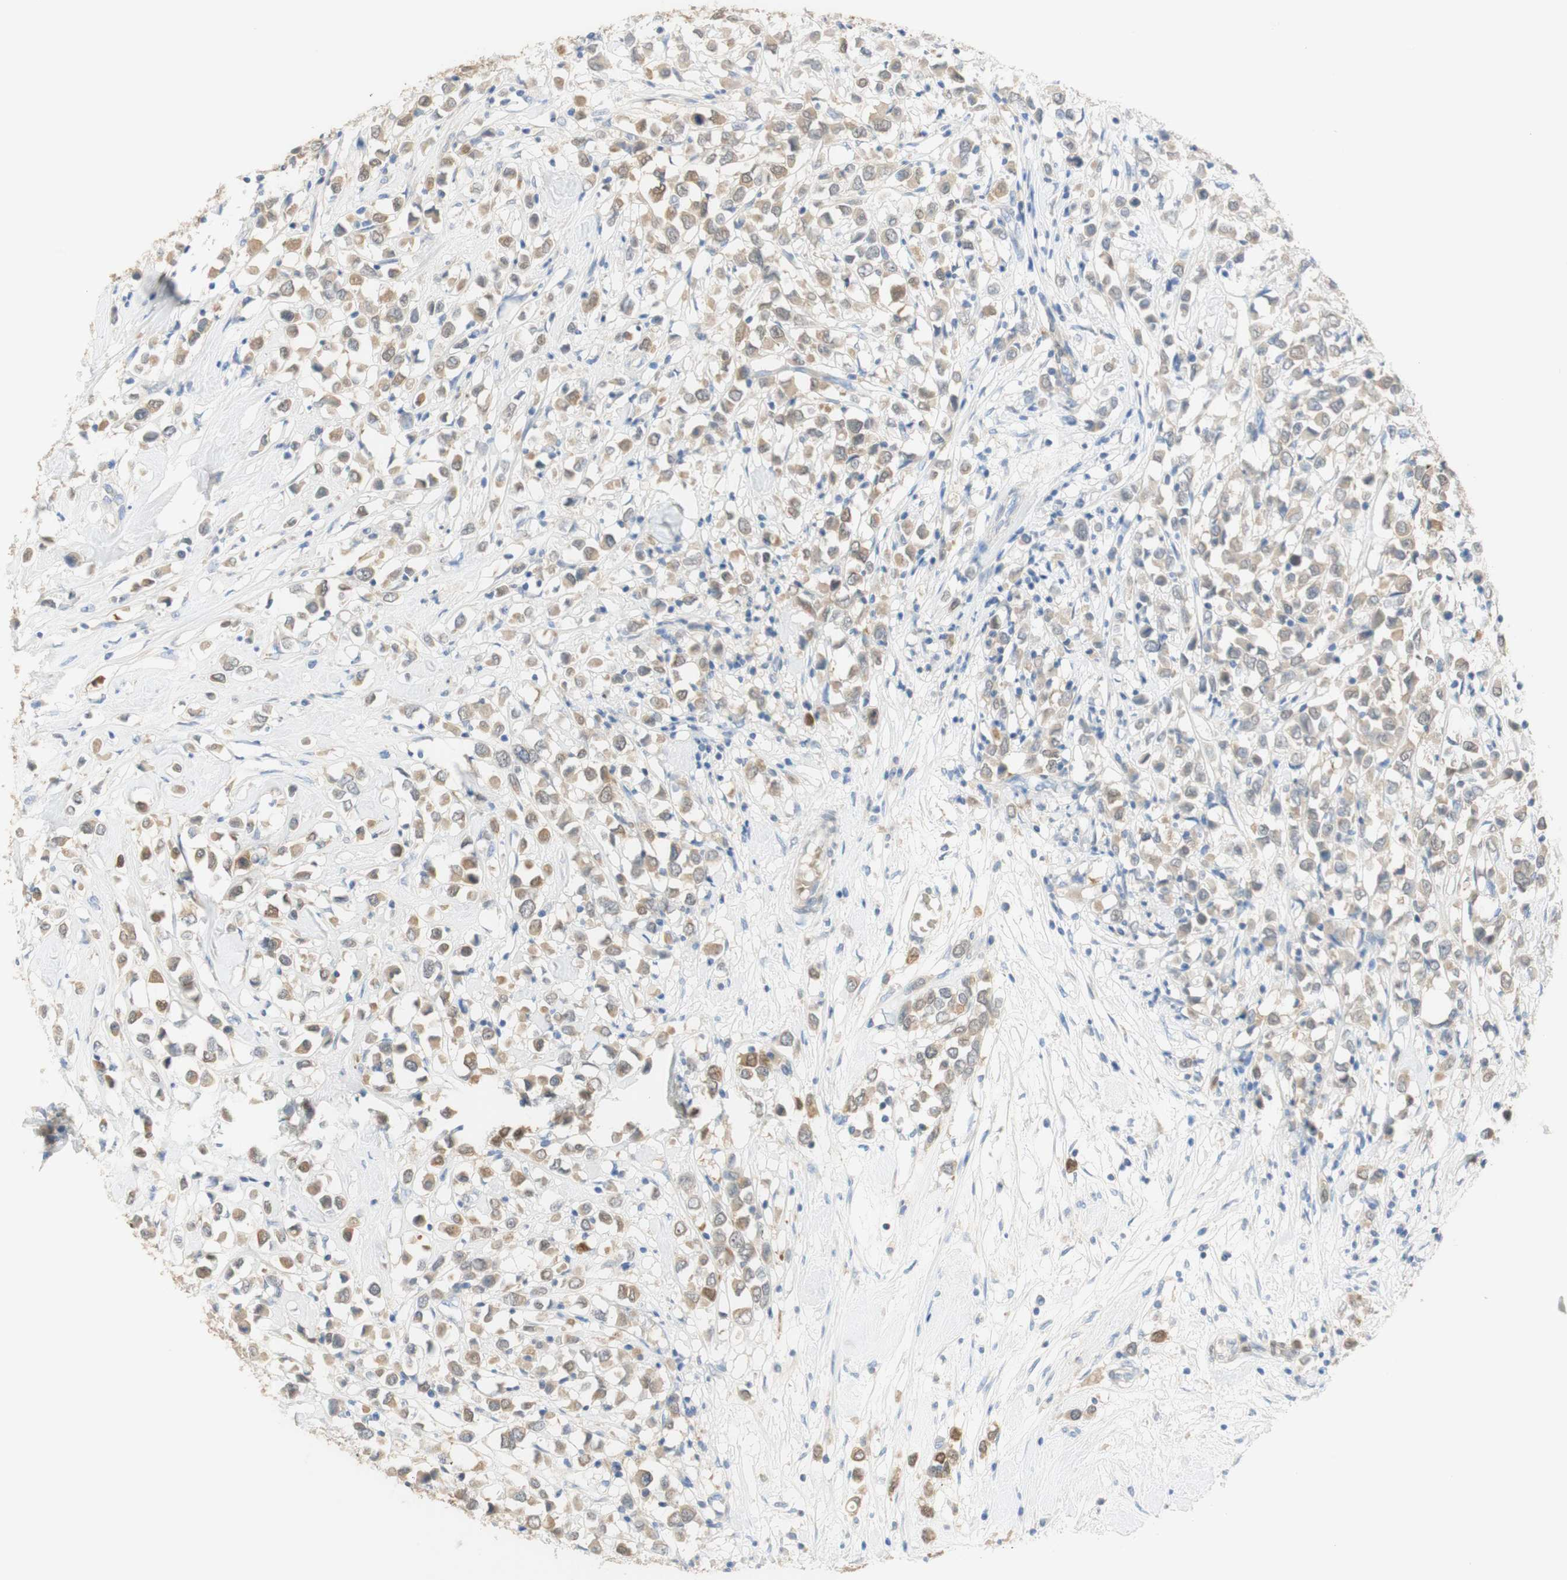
{"staining": {"intensity": "weak", "quantity": ">75%", "location": "cytoplasmic/membranous"}, "tissue": "breast cancer", "cell_type": "Tumor cells", "image_type": "cancer", "snomed": [{"axis": "morphology", "description": "Duct carcinoma"}, {"axis": "topography", "description": "Breast"}], "caption": "Immunohistochemical staining of human breast cancer (invasive ductal carcinoma) demonstrates low levels of weak cytoplasmic/membranous staining in approximately >75% of tumor cells. (Stains: DAB in brown, nuclei in blue, Microscopy: brightfield microscopy at high magnification).", "gene": "SELENBP1", "patient": {"sex": "female", "age": 61}}